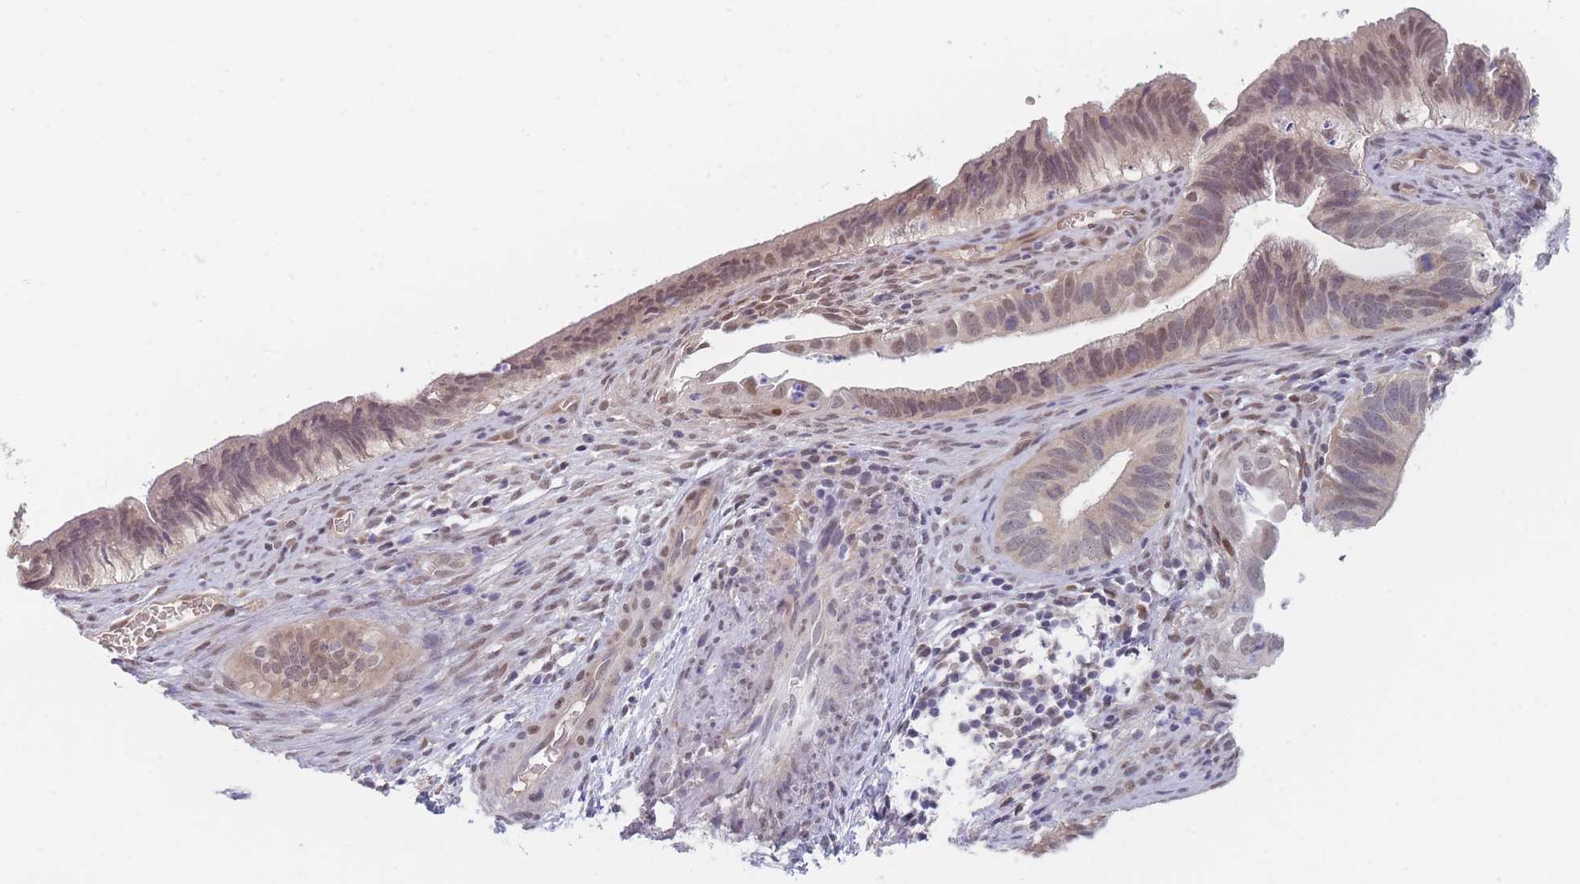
{"staining": {"intensity": "weak", "quantity": "25%-75%", "location": "nuclear"}, "tissue": "cervical cancer", "cell_type": "Tumor cells", "image_type": "cancer", "snomed": [{"axis": "morphology", "description": "Adenocarcinoma, NOS"}, {"axis": "topography", "description": "Cervix"}], "caption": "Weak nuclear expression for a protein is appreciated in approximately 25%-75% of tumor cells of cervical adenocarcinoma using immunohistochemistry (IHC).", "gene": "ANKRD10", "patient": {"sex": "female", "age": 42}}